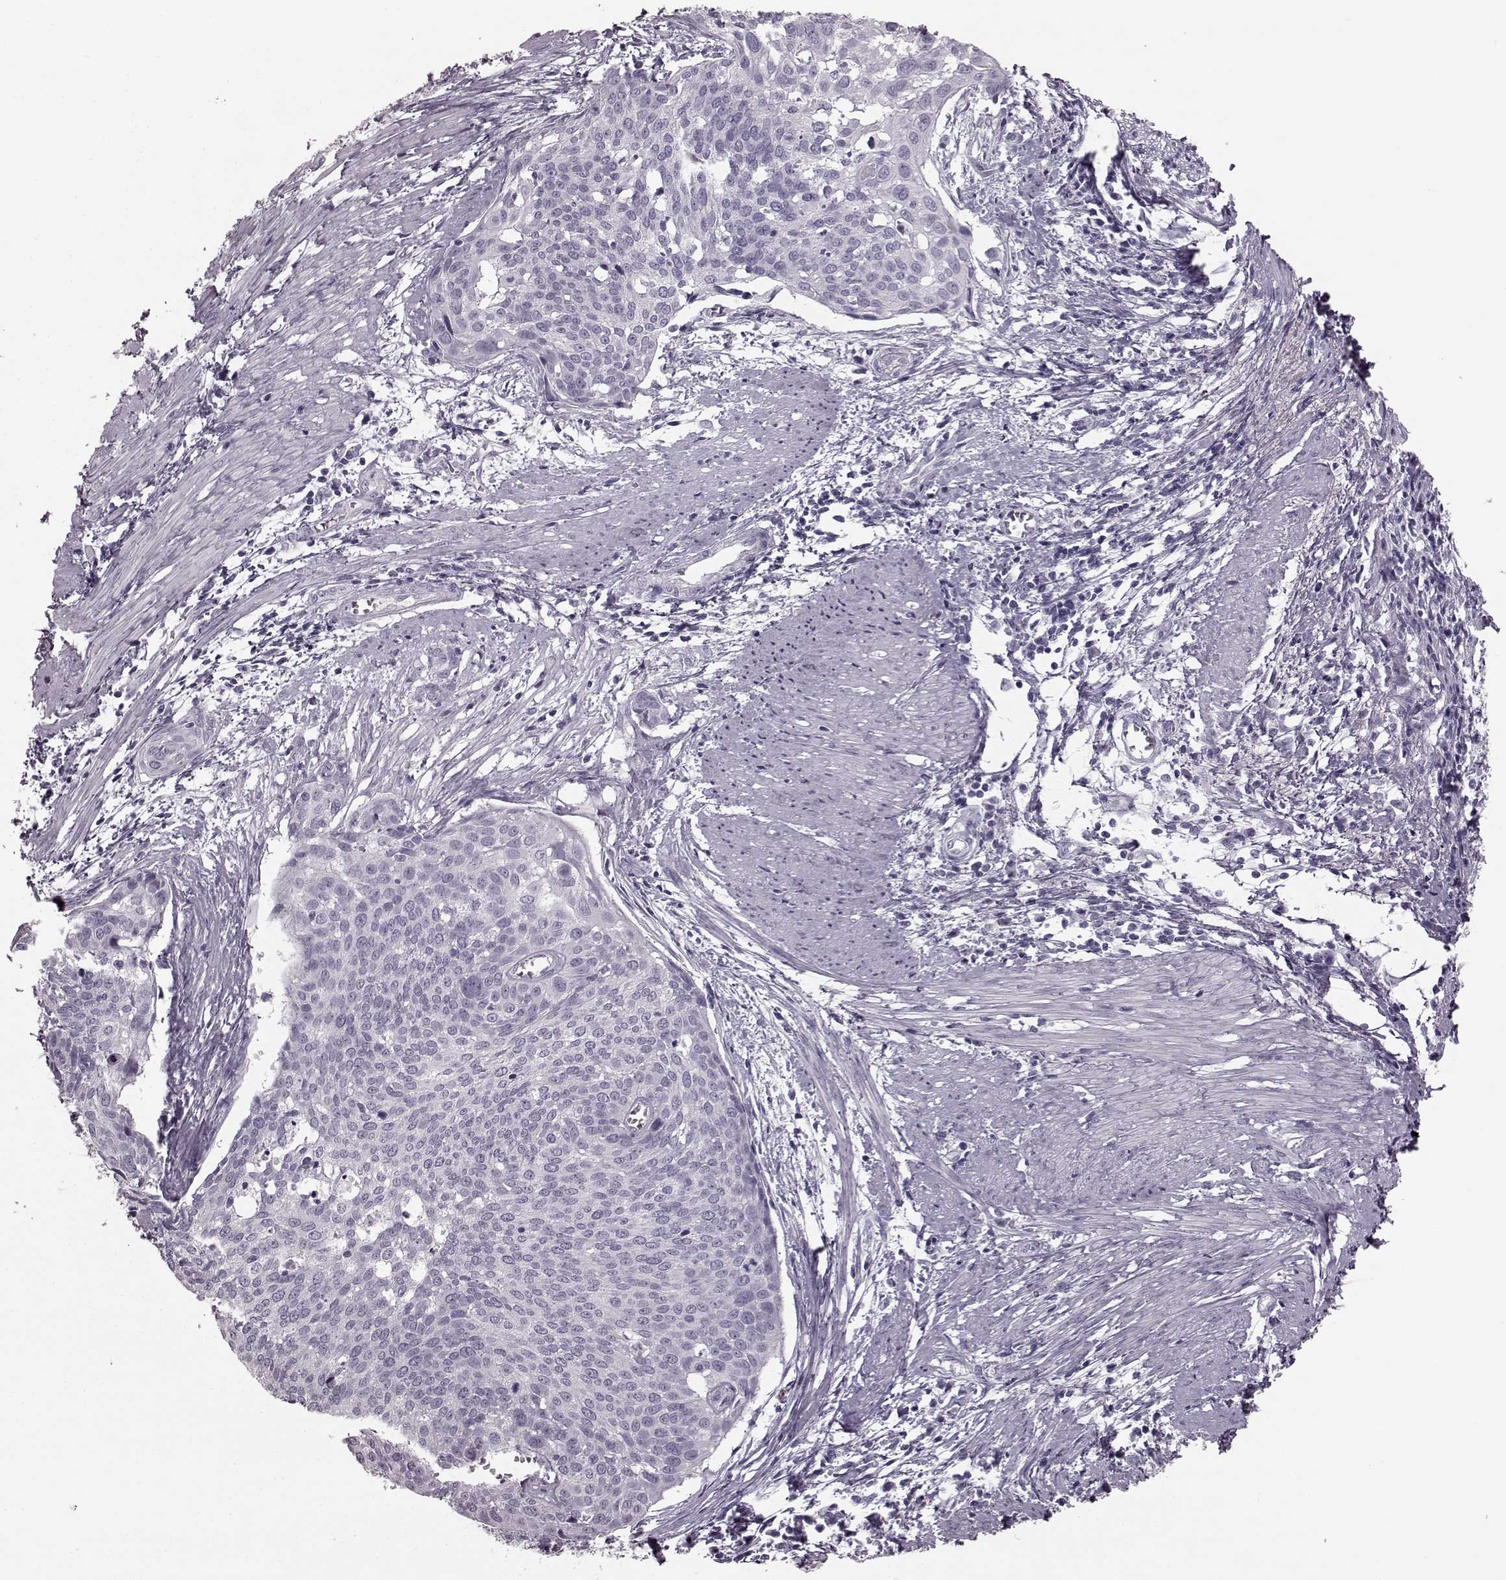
{"staining": {"intensity": "negative", "quantity": "none", "location": "none"}, "tissue": "cervical cancer", "cell_type": "Tumor cells", "image_type": "cancer", "snomed": [{"axis": "morphology", "description": "Squamous cell carcinoma, NOS"}, {"axis": "topography", "description": "Cervix"}], "caption": "Immunohistochemistry (IHC) of human cervical squamous cell carcinoma demonstrates no expression in tumor cells.", "gene": "TRPM1", "patient": {"sex": "female", "age": 39}}